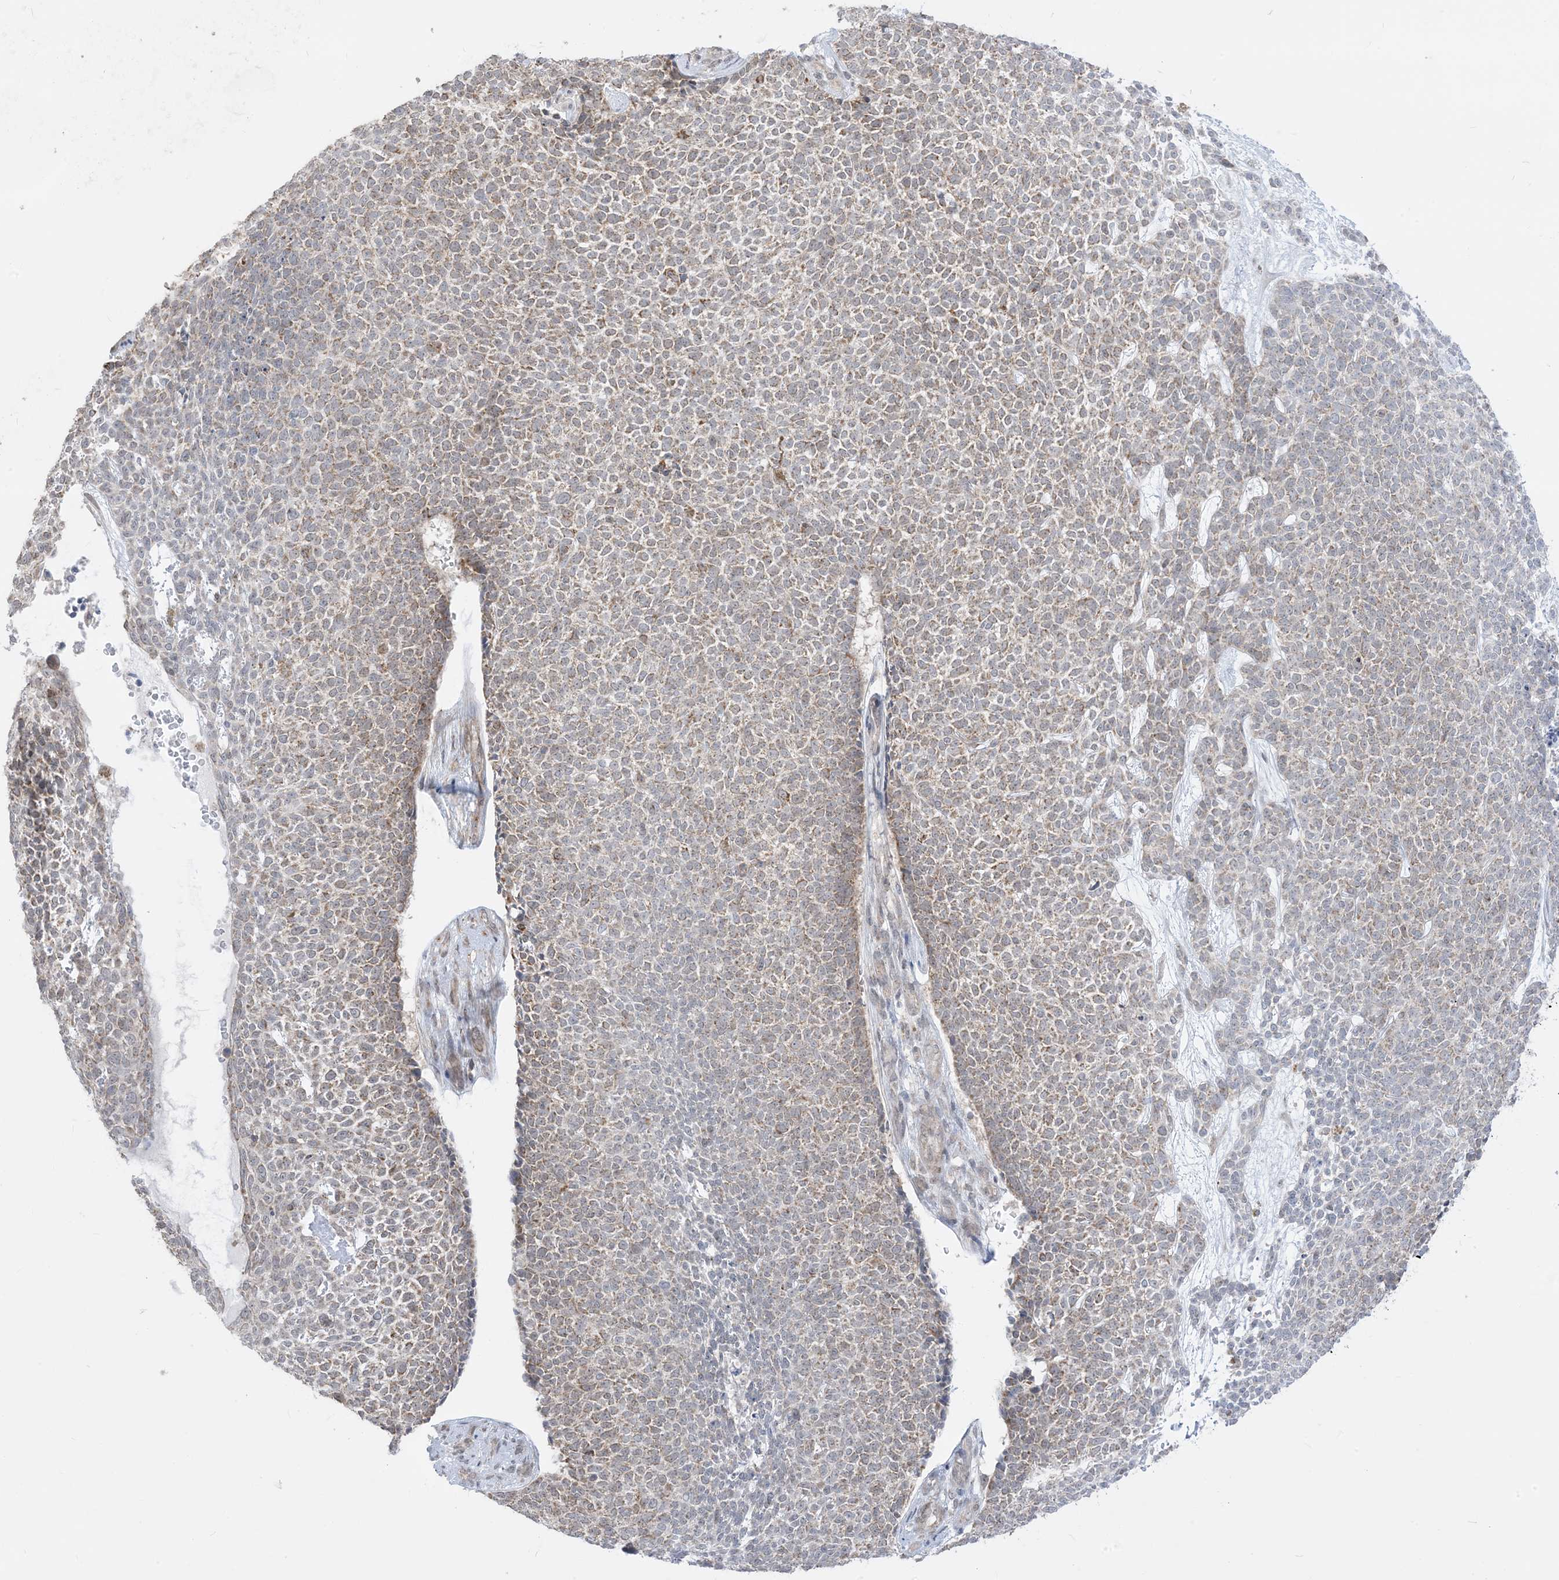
{"staining": {"intensity": "weak", "quantity": ">75%", "location": "cytoplasmic/membranous"}, "tissue": "skin cancer", "cell_type": "Tumor cells", "image_type": "cancer", "snomed": [{"axis": "morphology", "description": "Basal cell carcinoma"}, {"axis": "topography", "description": "Skin"}], "caption": "Immunohistochemistry micrograph of human skin cancer (basal cell carcinoma) stained for a protein (brown), which reveals low levels of weak cytoplasmic/membranous positivity in approximately >75% of tumor cells.", "gene": "KANSL3", "patient": {"sex": "female", "age": 84}}